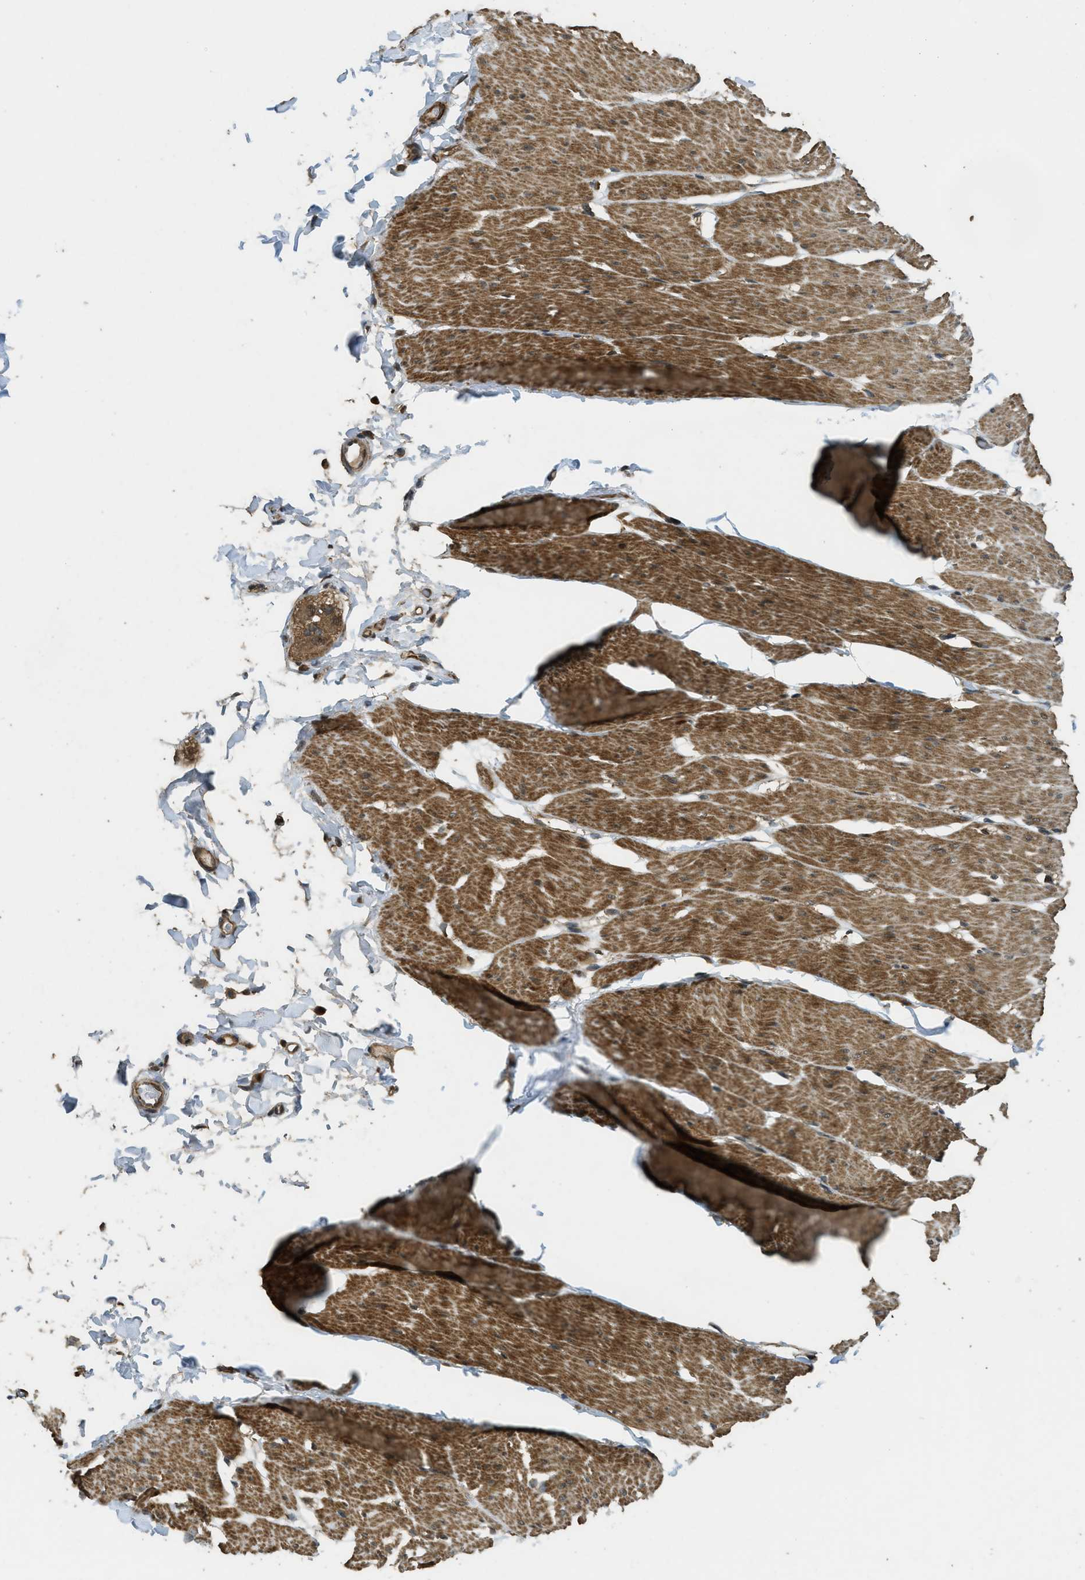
{"staining": {"intensity": "moderate", "quantity": ">75%", "location": "cytoplasmic/membranous"}, "tissue": "smooth muscle", "cell_type": "Smooth muscle cells", "image_type": "normal", "snomed": [{"axis": "morphology", "description": "Normal tissue, NOS"}, {"axis": "topography", "description": "Smooth muscle"}, {"axis": "topography", "description": "Colon"}], "caption": "Moderate cytoplasmic/membranous staining is present in about >75% of smooth muscle cells in unremarkable smooth muscle.", "gene": "PPP6R3", "patient": {"sex": "male", "age": 67}}